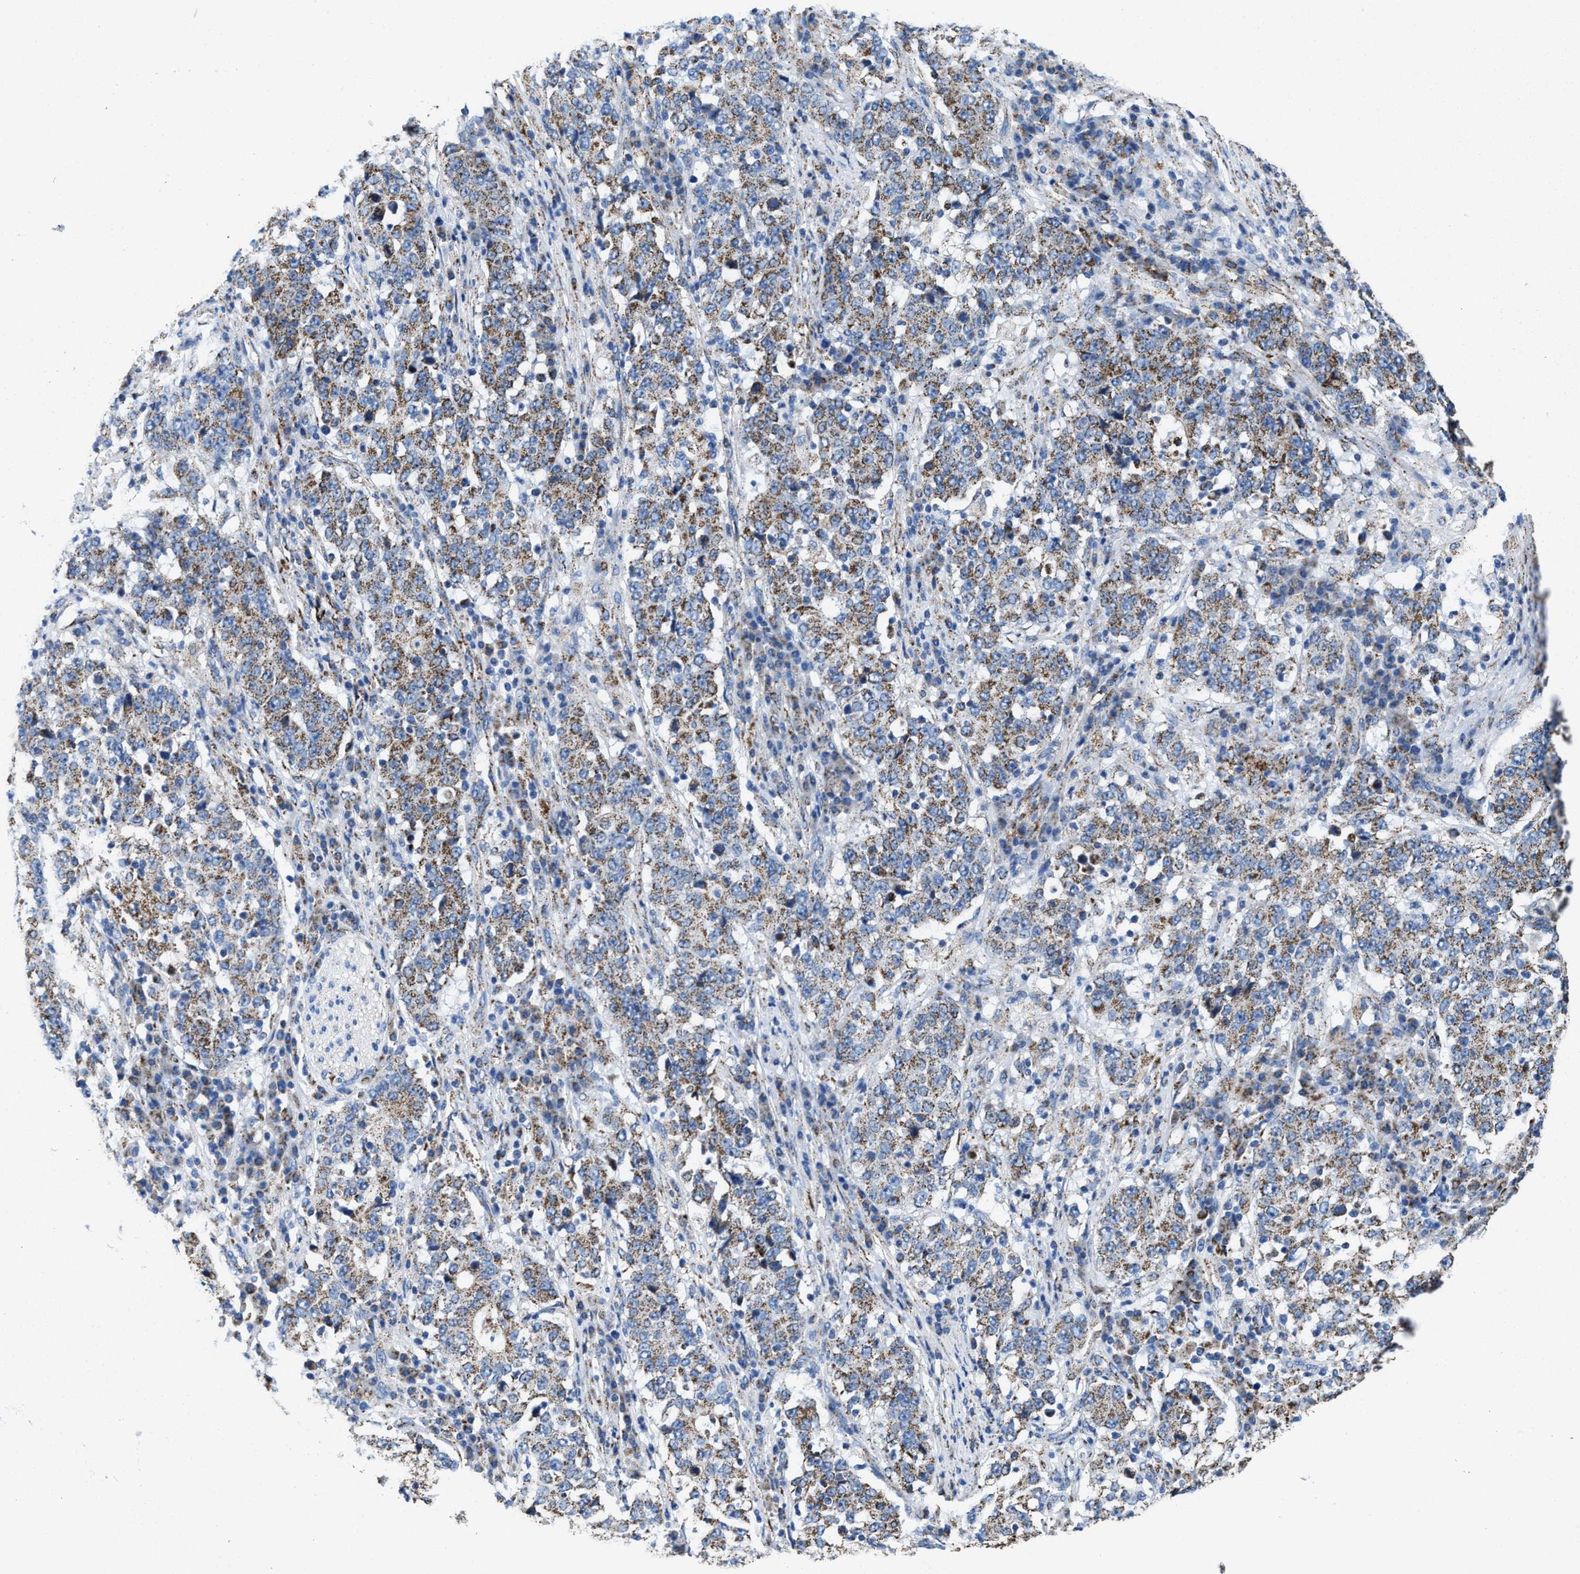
{"staining": {"intensity": "moderate", "quantity": ">75%", "location": "cytoplasmic/membranous"}, "tissue": "stomach cancer", "cell_type": "Tumor cells", "image_type": "cancer", "snomed": [{"axis": "morphology", "description": "Adenocarcinoma, NOS"}, {"axis": "topography", "description": "Stomach"}], "caption": "DAB (3,3'-diaminobenzidine) immunohistochemical staining of human stomach cancer (adenocarcinoma) shows moderate cytoplasmic/membranous protein expression in approximately >75% of tumor cells. (Brightfield microscopy of DAB IHC at high magnification).", "gene": "ALDH1B1", "patient": {"sex": "male", "age": 59}}